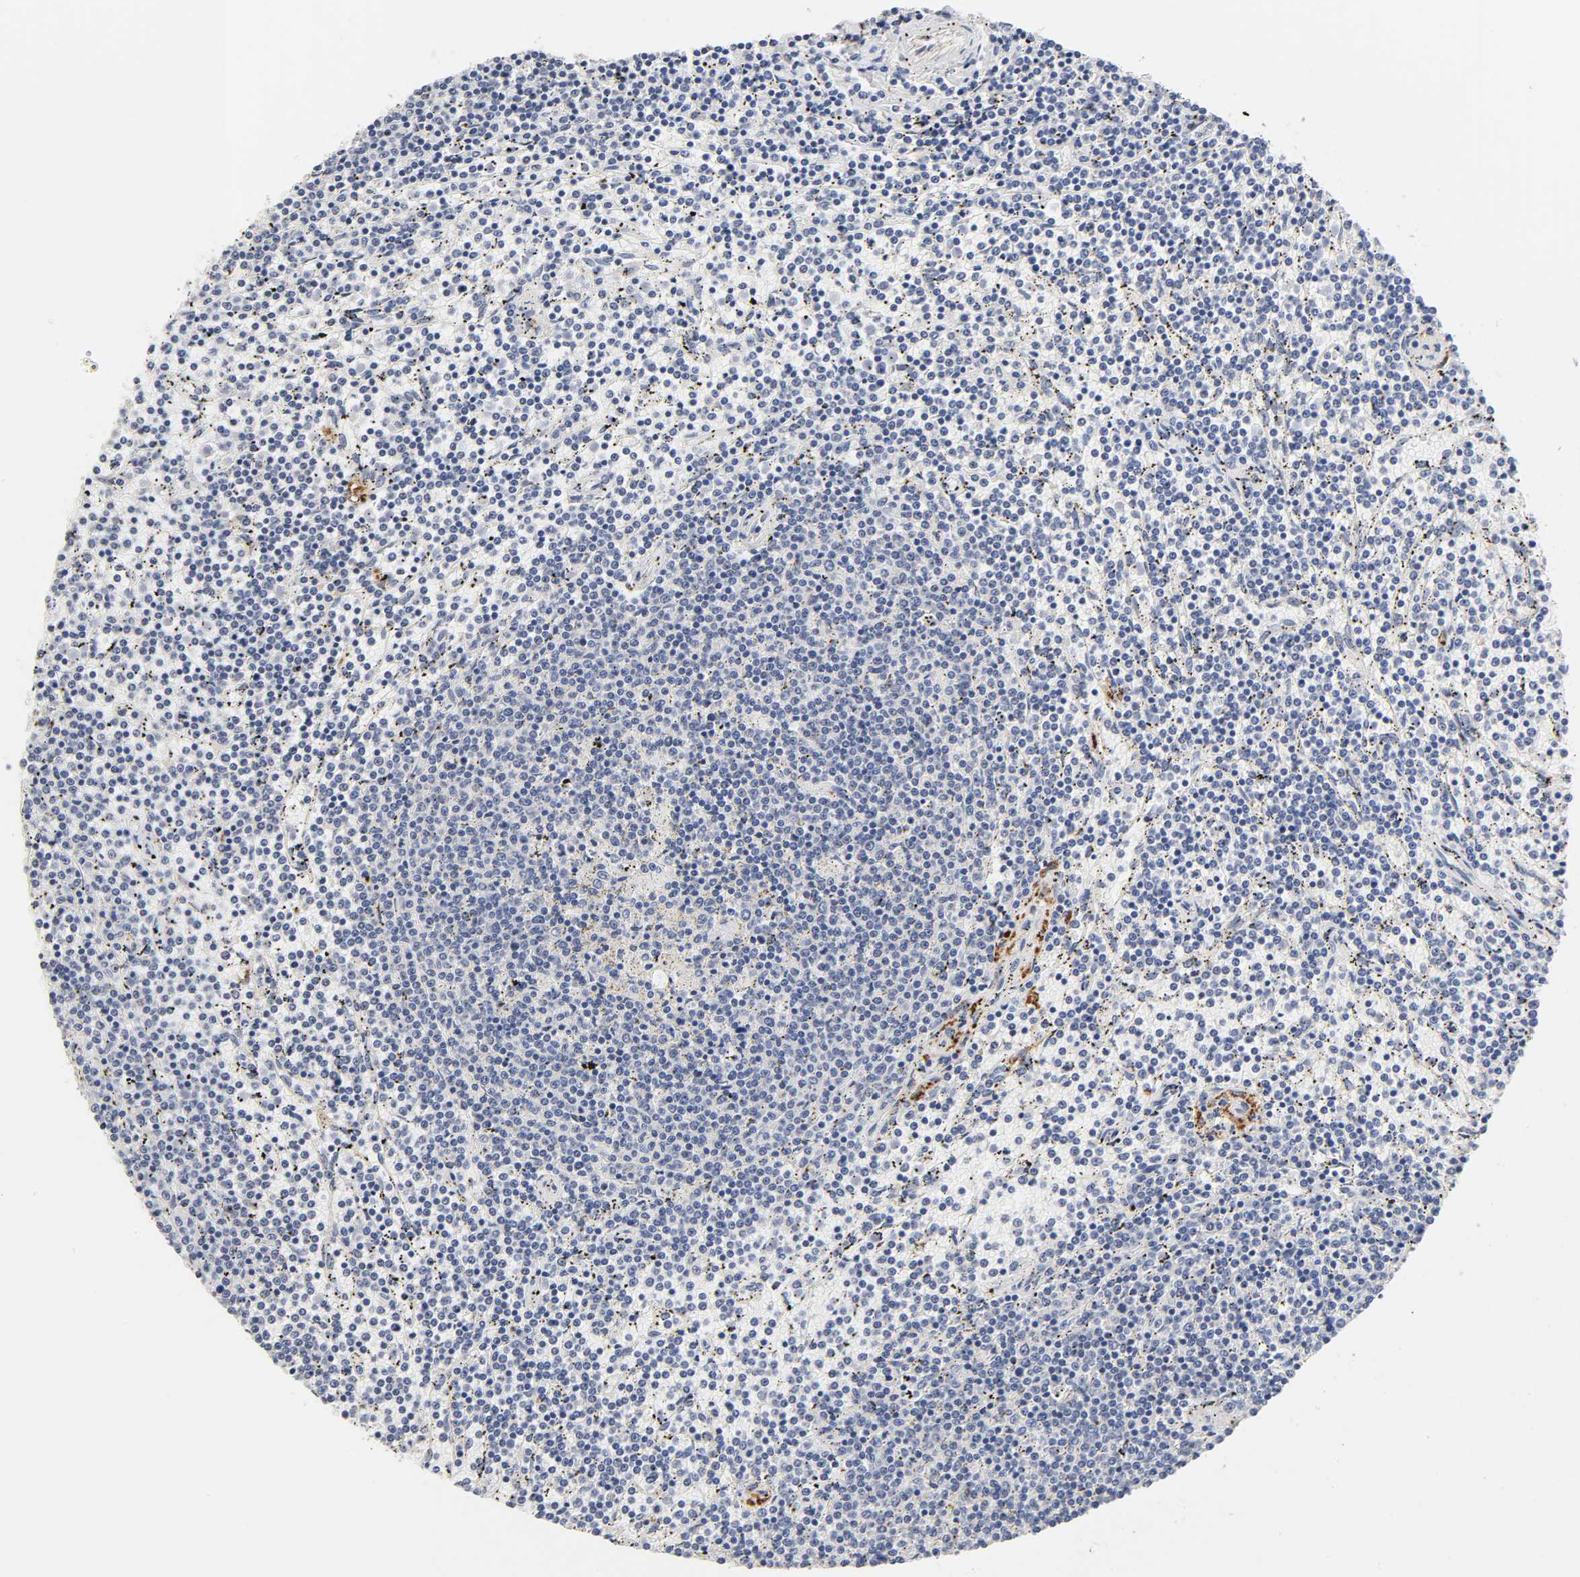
{"staining": {"intensity": "negative", "quantity": "none", "location": "none"}, "tissue": "lymphoma", "cell_type": "Tumor cells", "image_type": "cancer", "snomed": [{"axis": "morphology", "description": "Malignant lymphoma, non-Hodgkin's type, Low grade"}, {"axis": "topography", "description": "Spleen"}], "caption": "This is an IHC photomicrograph of human malignant lymphoma, non-Hodgkin's type (low-grade). There is no expression in tumor cells.", "gene": "C17orf75", "patient": {"sex": "female", "age": 50}}